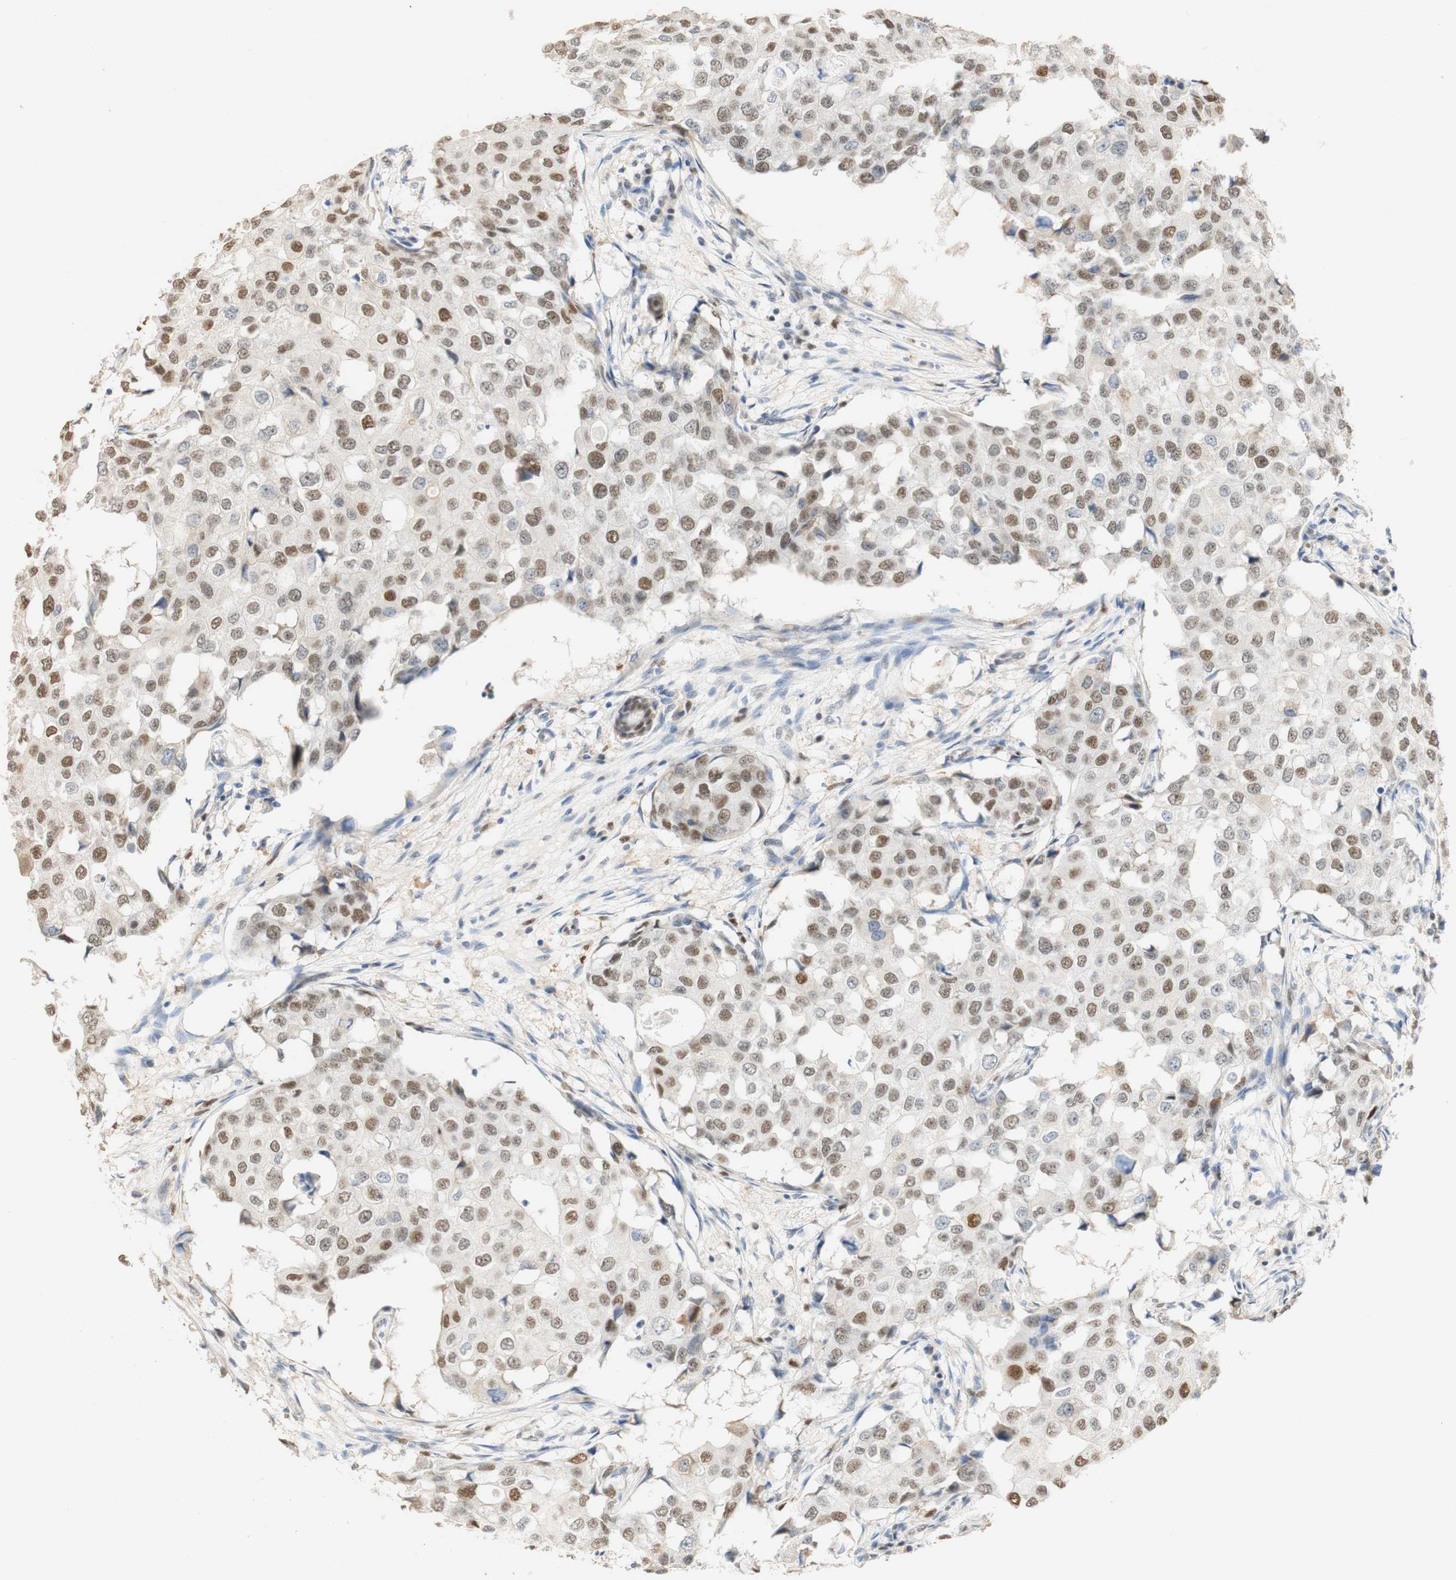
{"staining": {"intensity": "moderate", "quantity": "25%-75%", "location": "nuclear"}, "tissue": "breast cancer", "cell_type": "Tumor cells", "image_type": "cancer", "snomed": [{"axis": "morphology", "description": "Duct carcinoma"}, {"axis": "topography", "description": "Breast"}], "caption": "IHC photomicrograph of human invasive ductal carcinoma (breast) stained for a protein (brown), which reveals medium levels of moderate nuclear positivity in approximately 25%-75% of tumor cells.", "gene": "MAP3K4", "patient": {"sex": "female", "age": 27}}